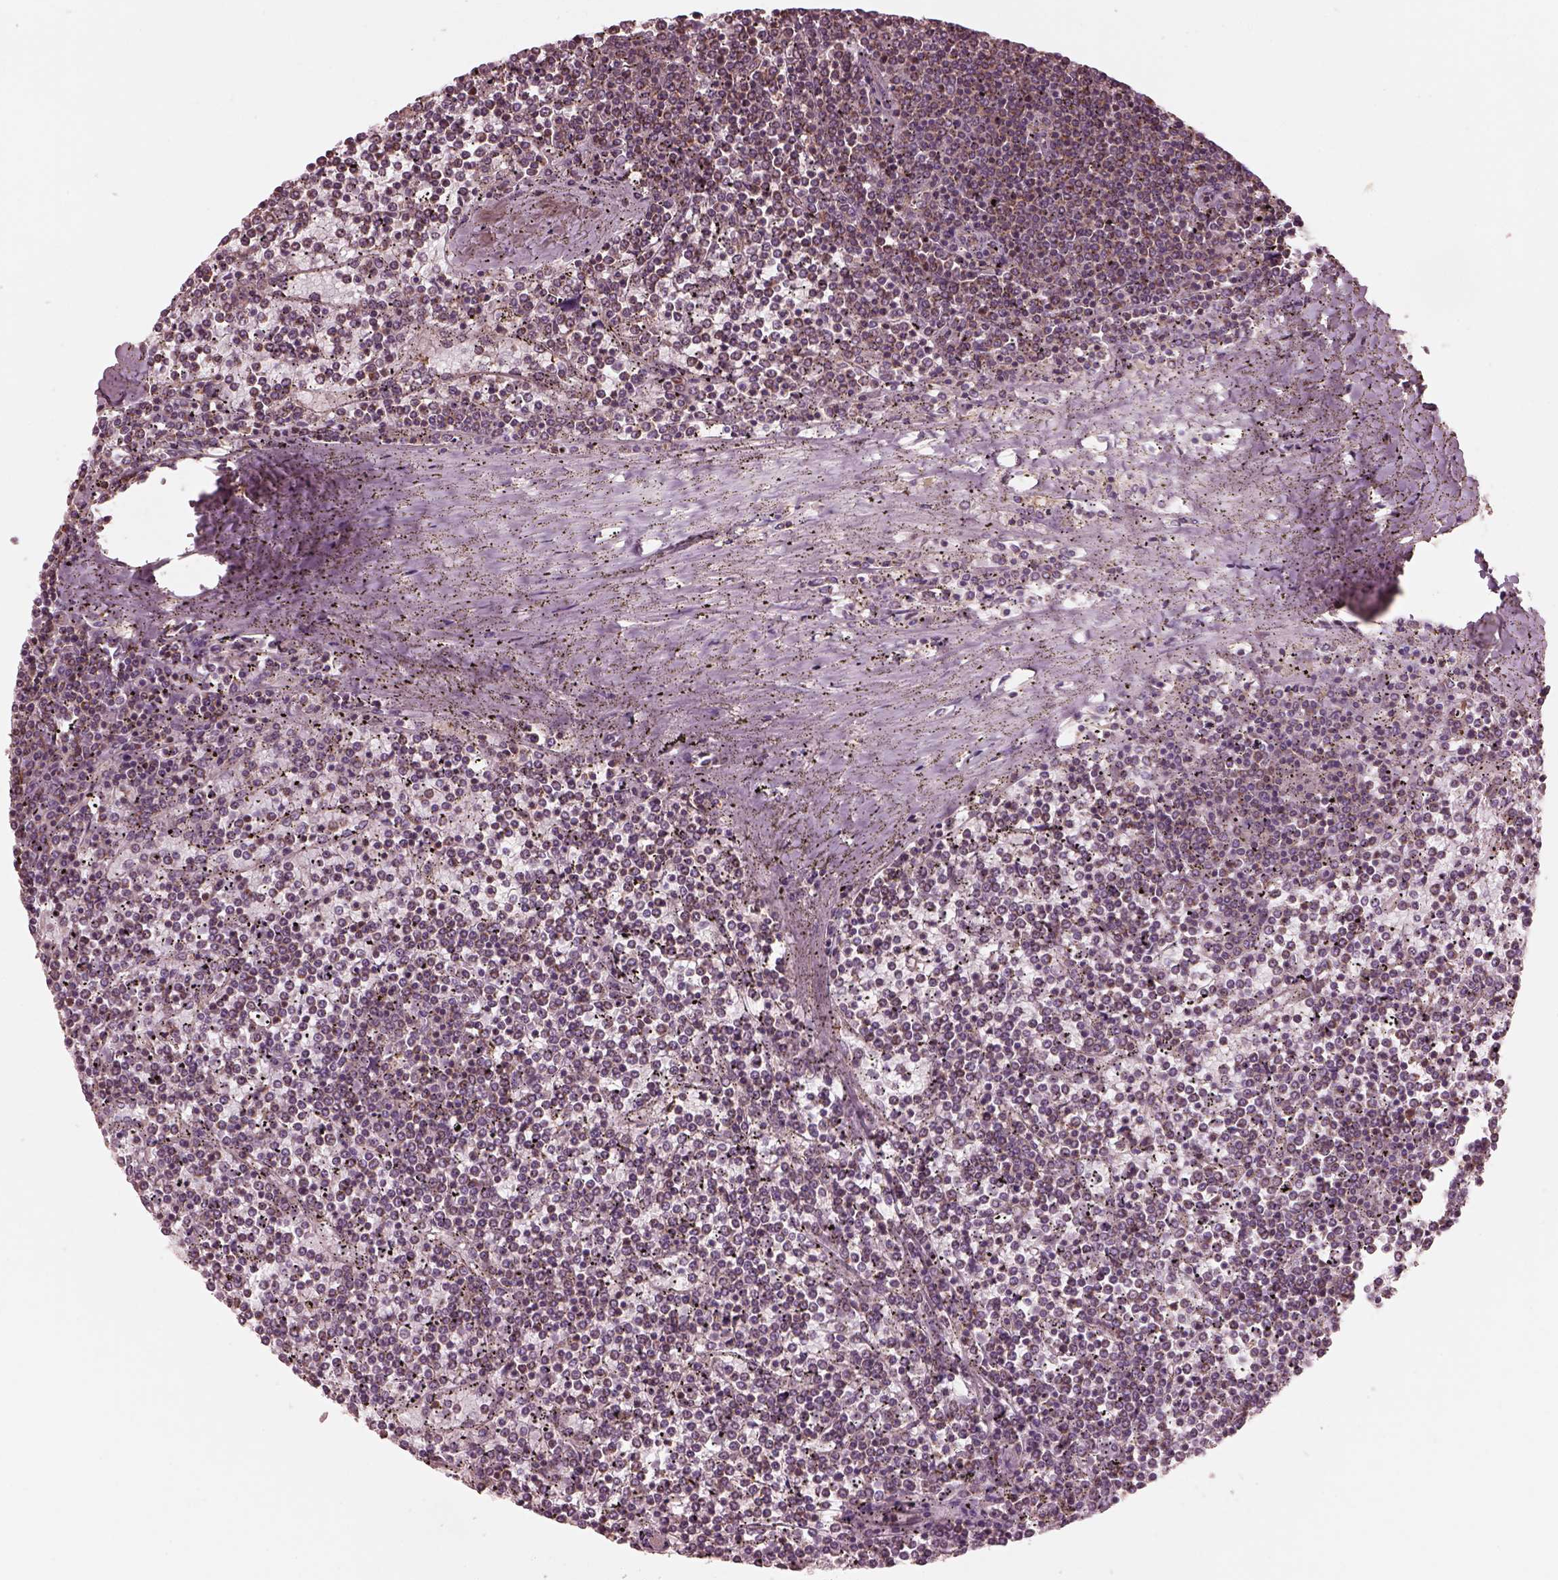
{"staining": {"intensity": "negative", "quantity": "none", "location": "none"}, "tissue": "lymphoma", "cell_type": "Tumor cells", "image_type": "cancer", "snomed": [{"axis": "morphology", "description": "Malignant lymphoma, non-Hodgkin's type, Low grade"}, {"axis": "topography", "description": "Spleen"}], "caption": "The IHC micrograph has no significant positivity in tumor cells of lymphoma tissue.", "gene": "STK33", "patient": {"sex": "female", "age": 19}}